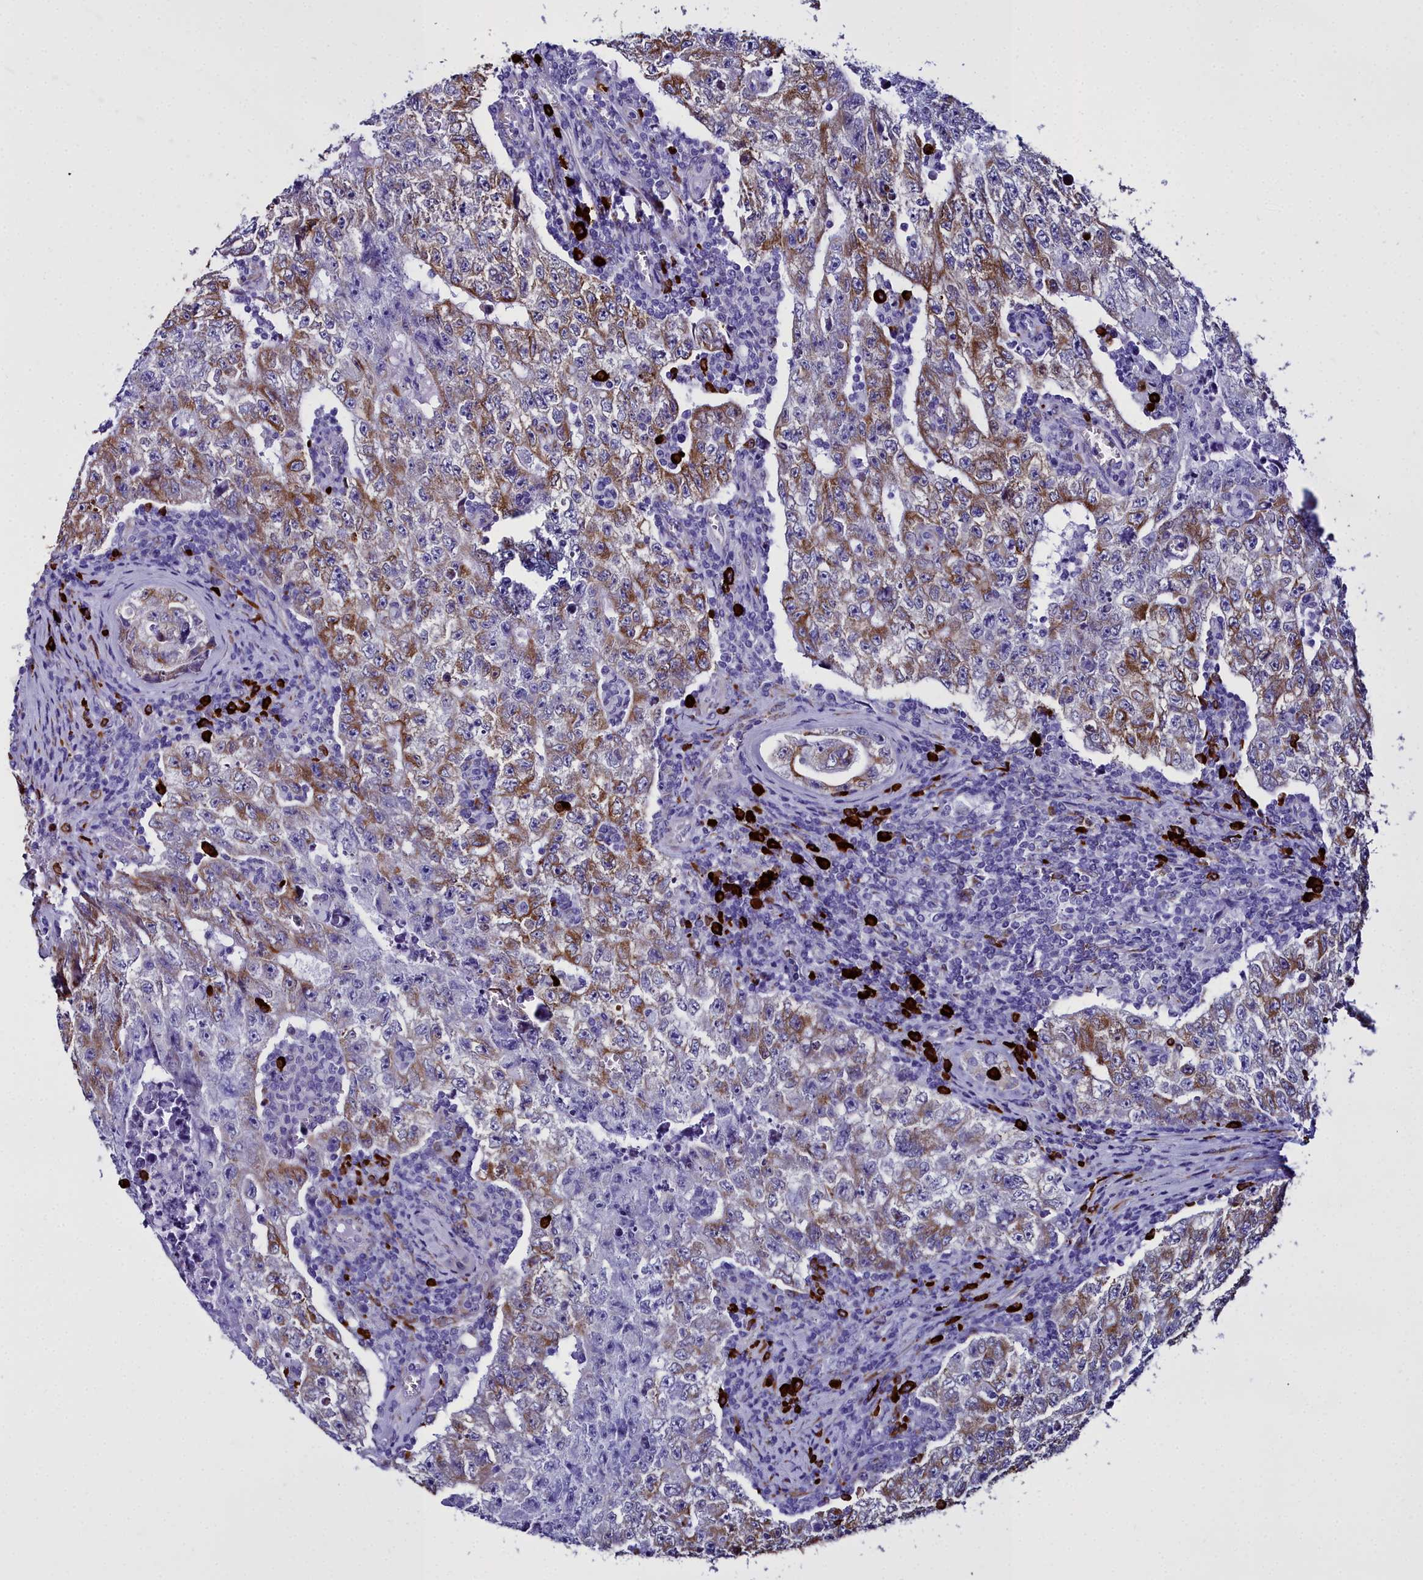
{"staining": {"intensity": "moderate", "quantity": "25%-75%", "location": "cytoplasmic/membranous"}, "tissue": "testis cancer", "cell_type": "Tumor cells", "image_type": "cancer", "snomed": [{"axis": "morphology", "description": "Carcinoma, Embryonal, NOS"}, {"axis": "topography", "description": "Testis"}], "caption": "The image reveals a brown stain indicating the presence of a protein in the cytoplasmic/membranous of tumor cells in testis cancer (embryonal carcinoma).", "gene": "TXNDC5", "patient": {"sex": "male", "age": 17}}